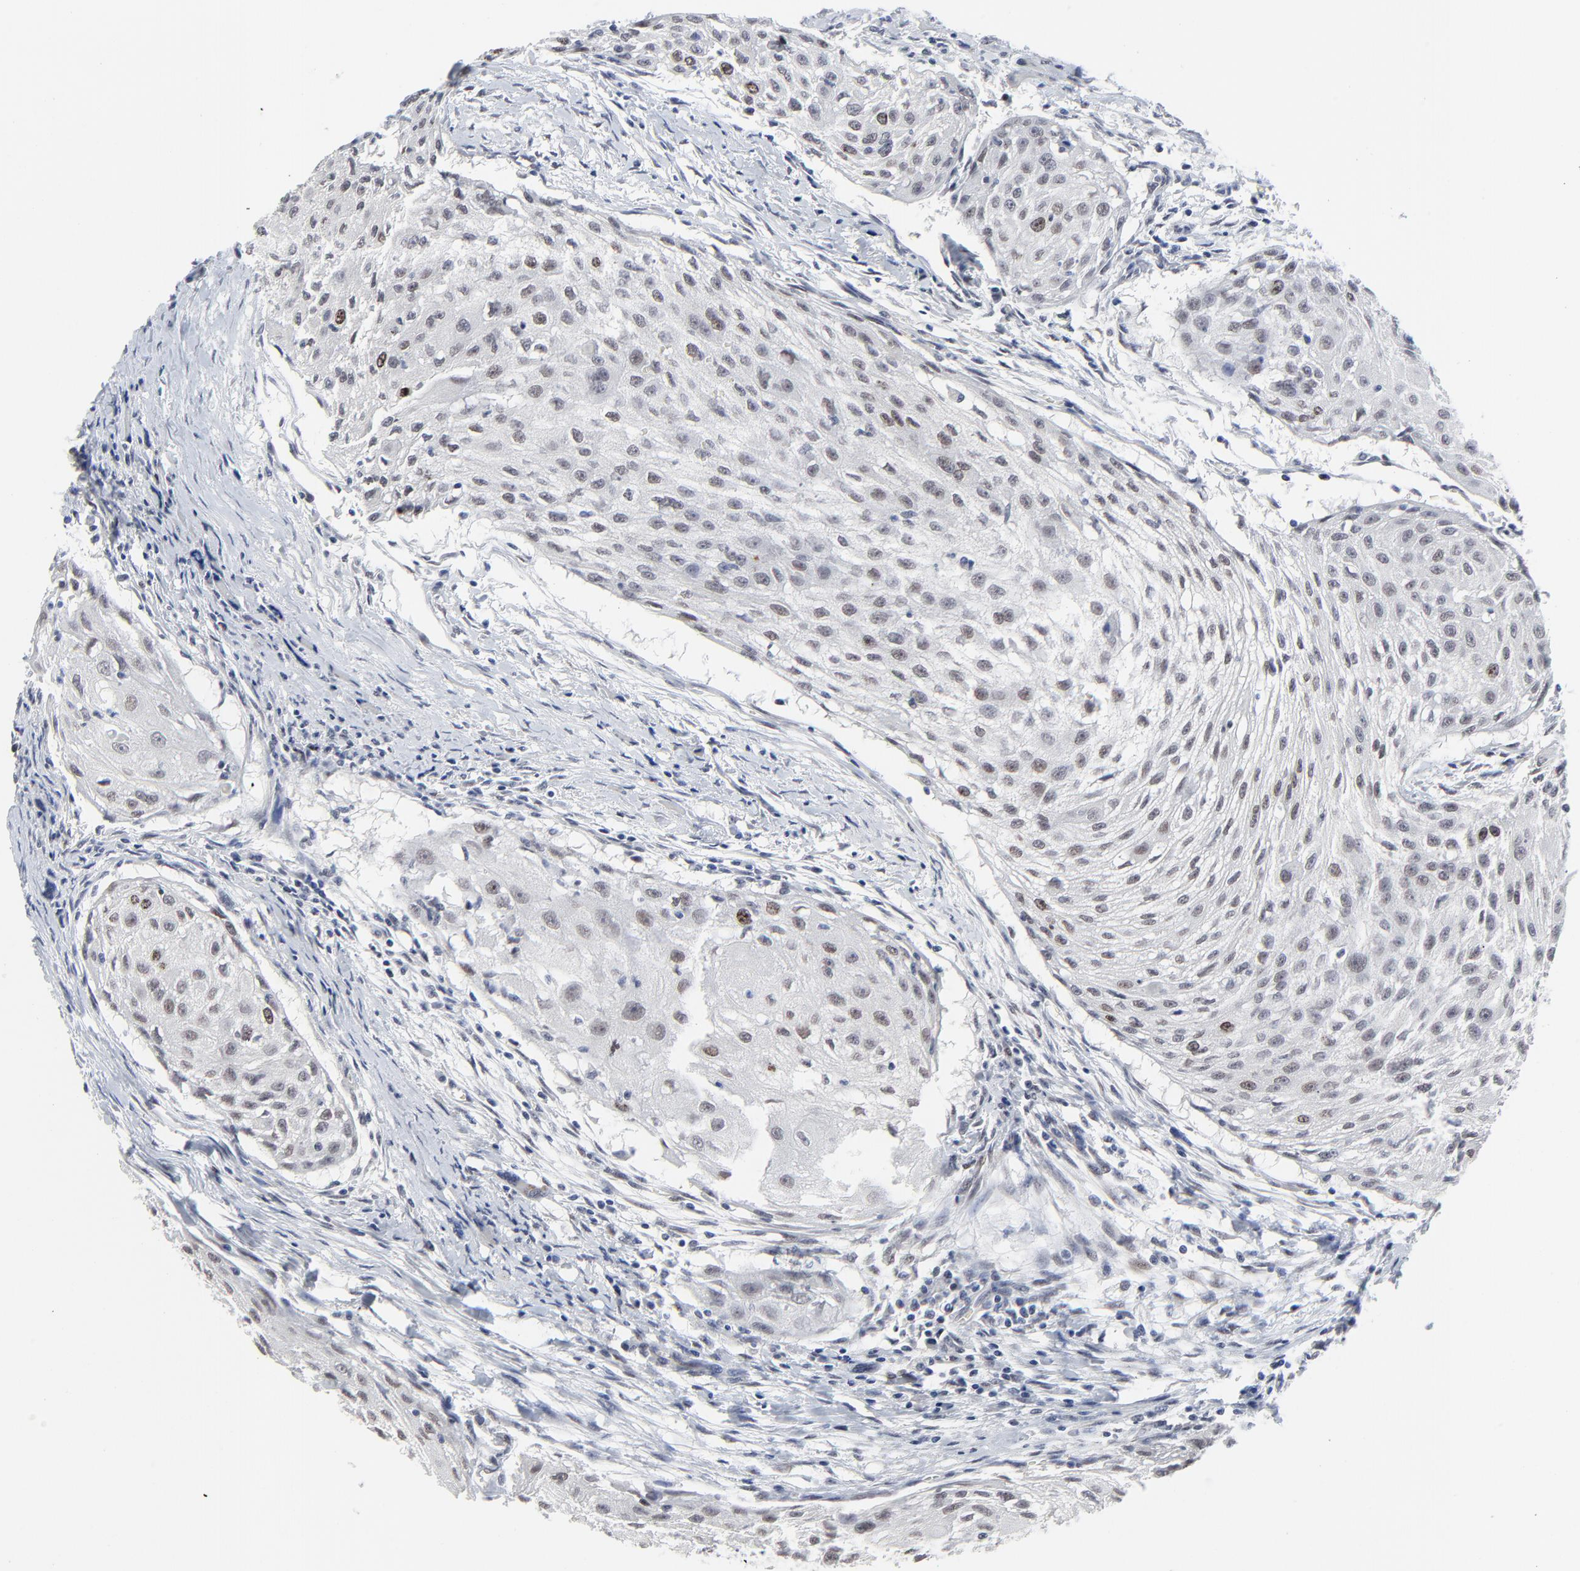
{"staining": {"intensity": "weak", "quantity": "25%-75%", "location": "nuclear"}, "tissue": "head and neck cancer", "cell_type": "Tumor cells", "image_type": "cancer", "snomed": [{"axis": "morphology", "description": "Squamous cell carcinoma, NOS"}, {"axis": "topography", "description": "Head-Neck"}], "caption": "Immunohistochemistry histopathology image of human head and neck cancer (squamous cell carcinoma) stained for a protein (brown), which exhibits low levels of weak nuclear positivity in about 25%-75% of tumor cells.", "gene": "ZNF589", "patient": {"sex": "male", "age": 64}}